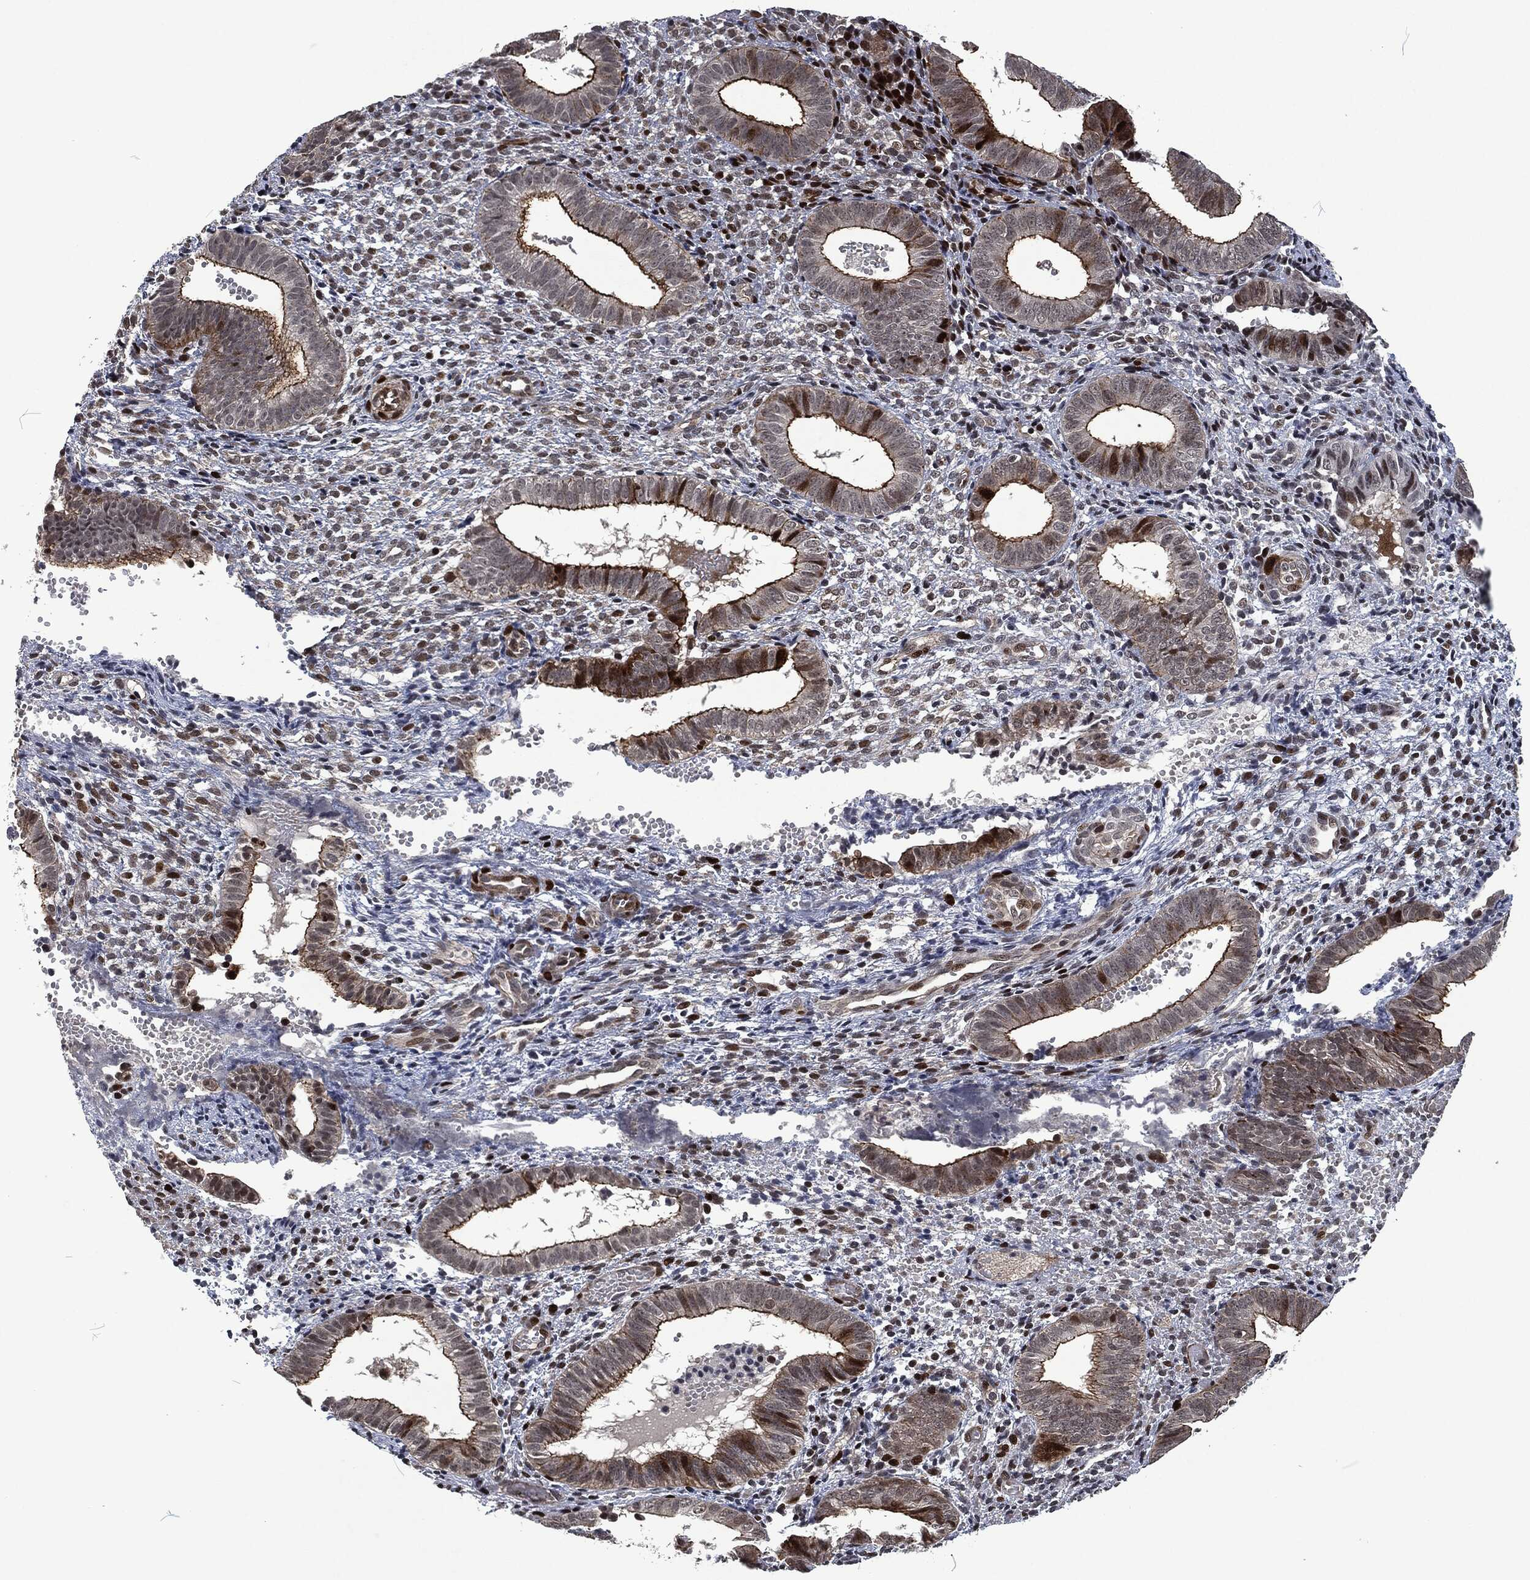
{"staining": {"intensity": "moderate", "quantity": "<25%", "location": "nuclear"}, "tissue": "endometrium", "cell_type": "Cells in endometrial stroma", "image_type": "normal", "snomed": [{"axis": "morphology", "description": "Normal tissue, NOS"}, {"axis": "topography", "description": "Endometrium"}], "caption": "Brown immunohistochemical staining in normal human endometrium shows moderate nuclear staining in about <25% of cells in endometrial stroma.", "gene": "EGFR", "patient": {"sex": "female", "age": 42}}